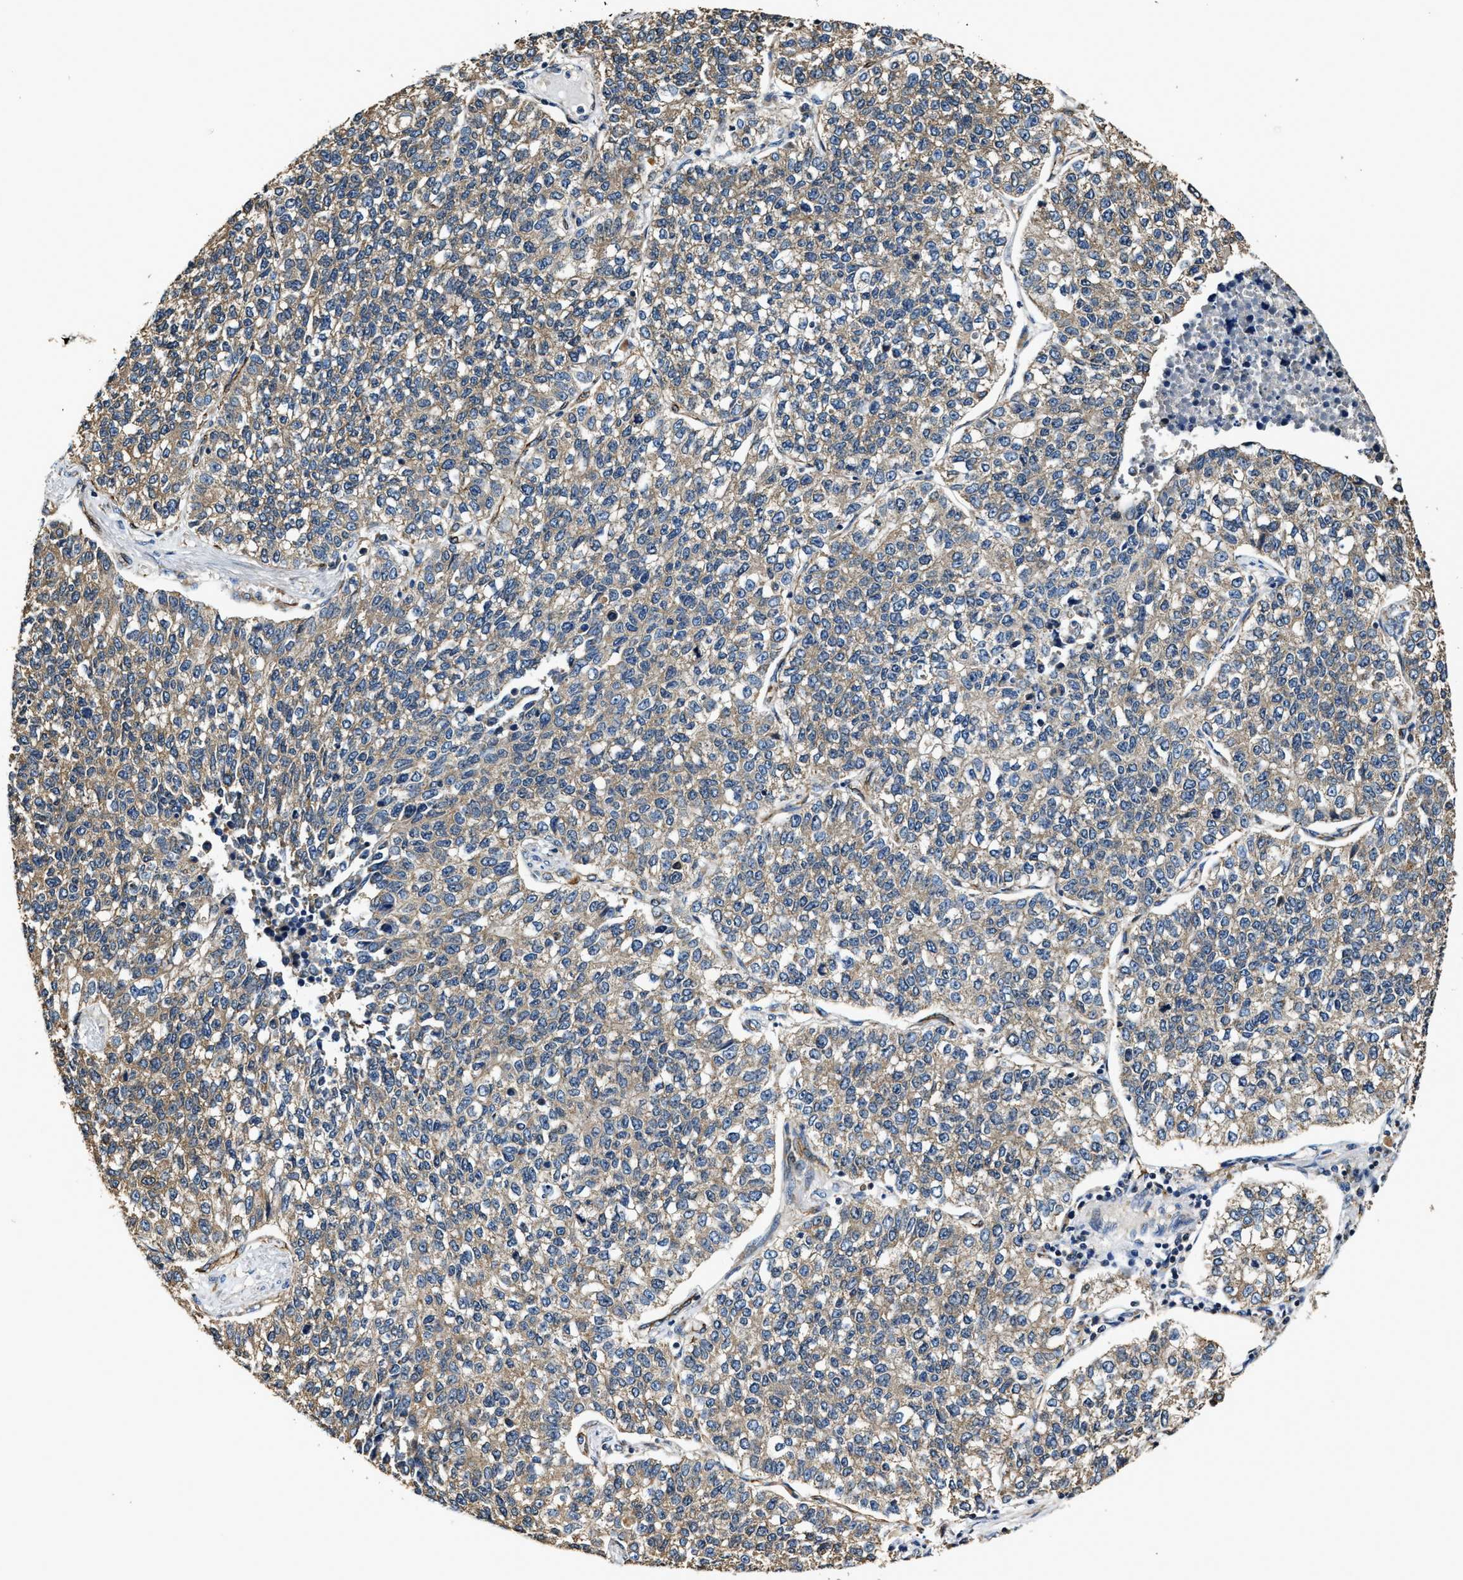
{"staining": {"intensity": "weak", "quantity": ">75%", "location": "cytoplasmic/membranous"}, "tissue": "lung cancer", "cell_type": "Tumor cells", "image_type": "cancer", "snomed": [{"axis": "morphology", "description": "Adenocarcinoma, NOS"}, {"axis": "topography", "description": "Lung"}], "caption": "Immunohistochemical staining of adenocarcinoma (lung) exhibits low levels of weak cytoplasmic/membranous protein expression in approximately >75% of tumor cells.", "gene": "GFRA3", "patient": {"sex": "male", "age": 49}}